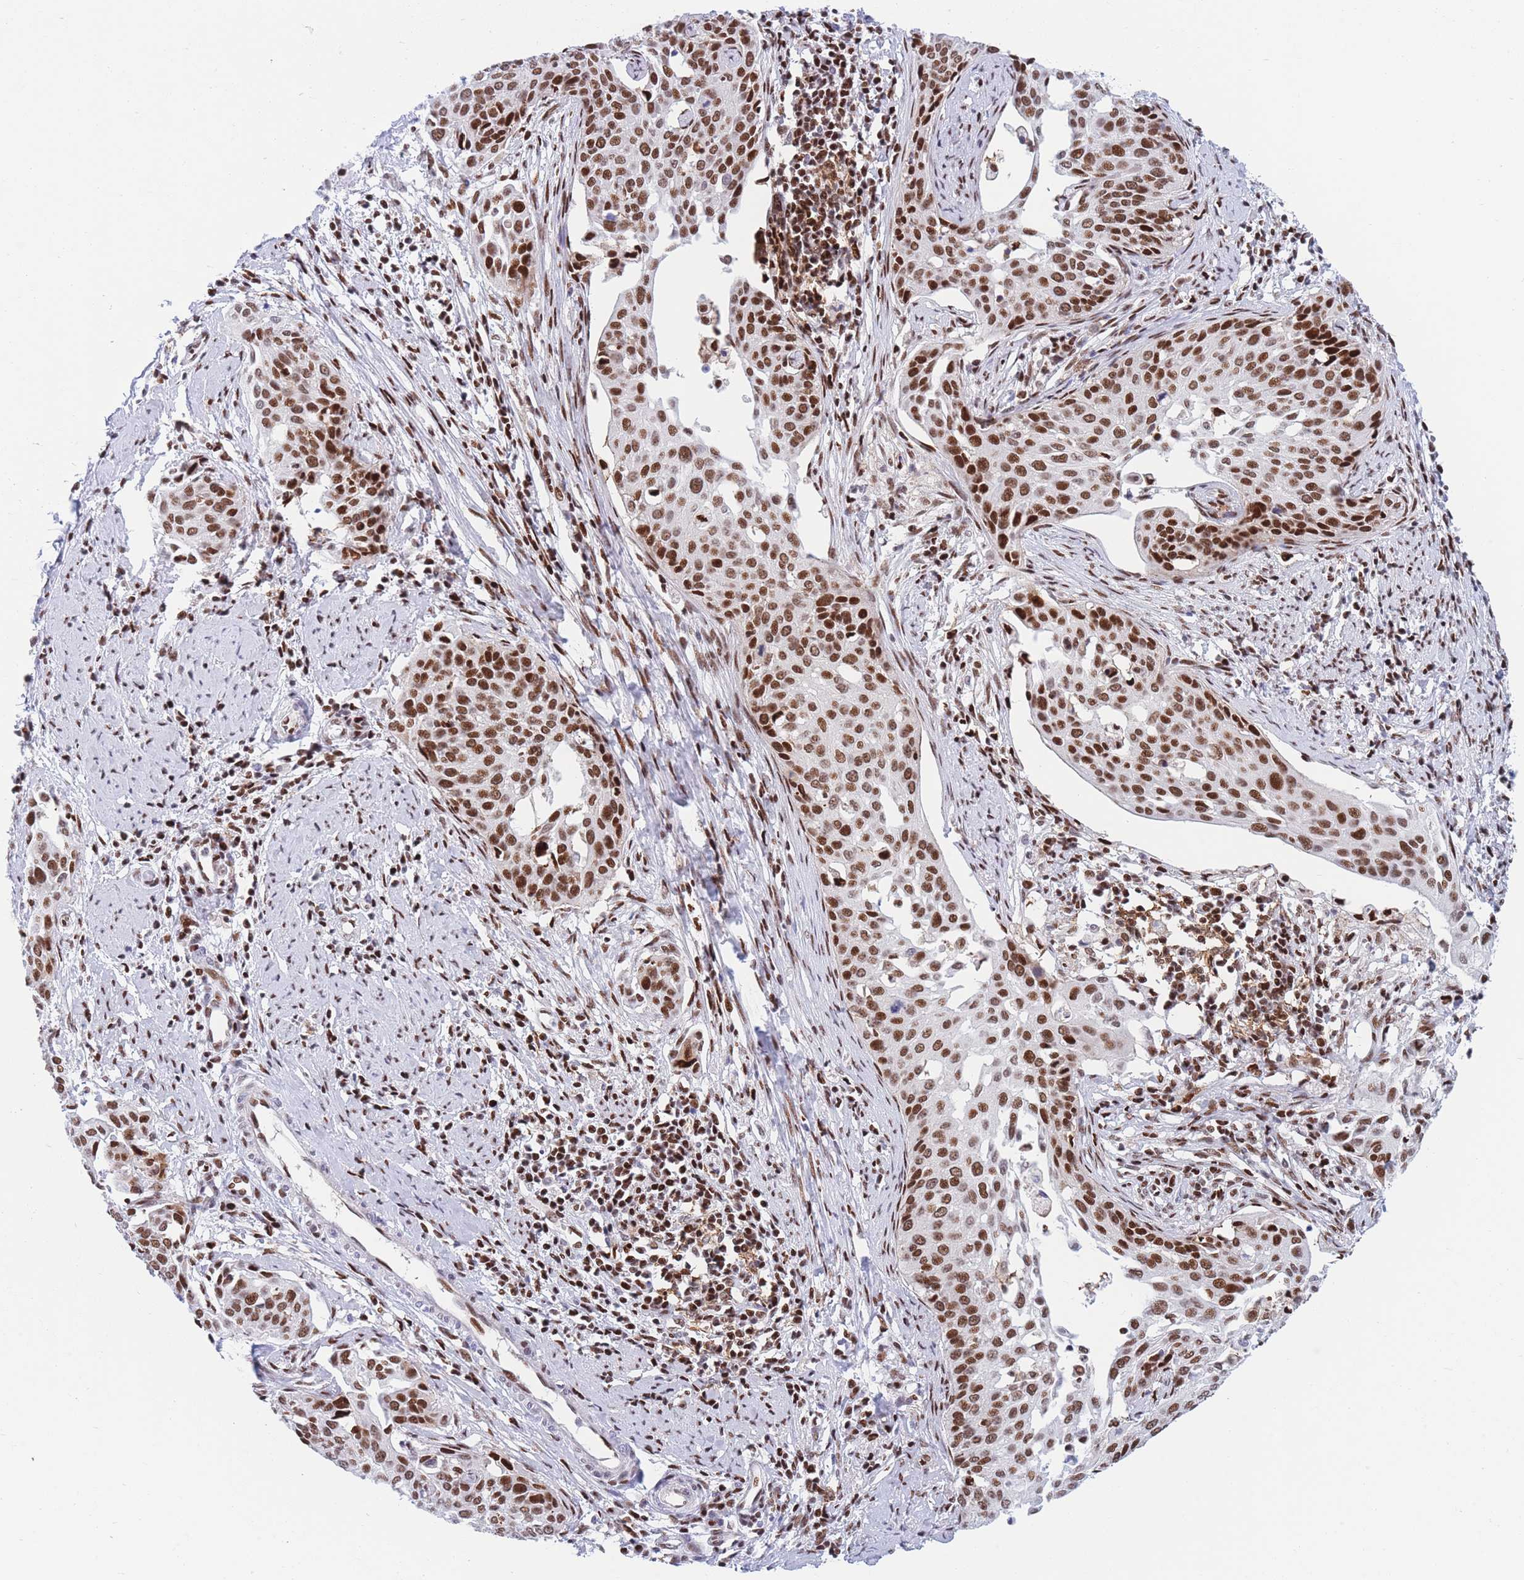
{"staining": {"intensity": "strong", "quantity": ">75%", "location": "nuclear"}, "tissue": "cervical cancer", "cell_type": "Tumor cells", "image_type": "cancer", "snomed": [{"axis": "morphology", "description": "Squamous cell carcinoma, NOS"}, {"axis": "topography", "description": "Cervix"}], "caption": "An image showing strong nuclear expression in approximately >75% of tumor cells in squamous cell carcinoma (cervical), as visualized by brown immunohistochemical staining.", "gene": "DNAJC3", "patient": {"sex": "female", "age": 44}}